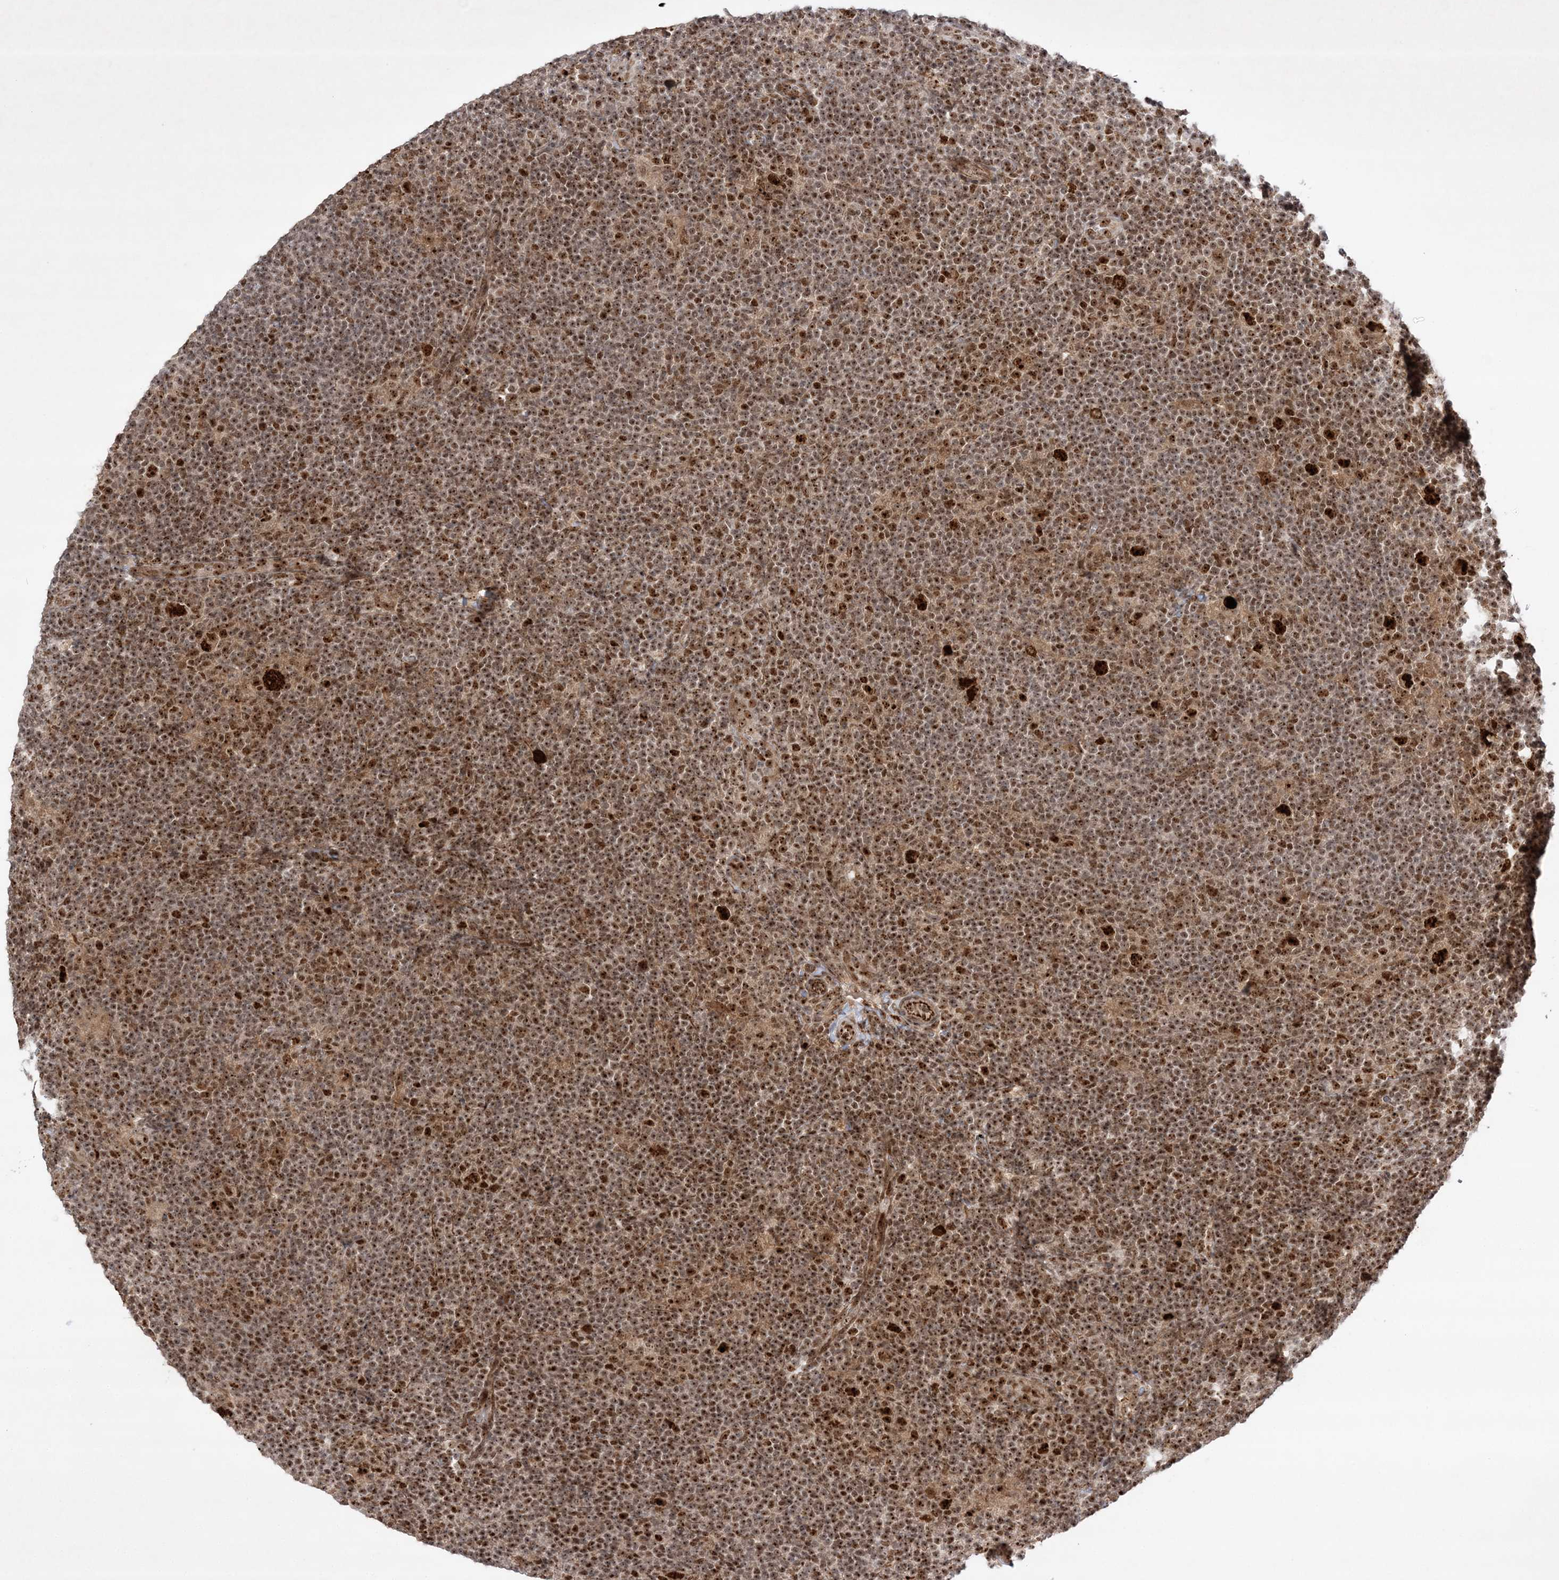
{"staining": {"intensity": "strong", "quantity": ">75%", "location": "nuclear"}, "tissue": "lymphoma", "cell_type": "Tumor cells", "image_type": "cancer", "snomed": [{"axis": "morphology", "description": "Hodgkin's disease, NOS"}, {"axis": "topography", "description": "Lymph node"}], "caption": "Brown immunohistochemical staining in human Hodgkin's disease exhibits strong nuclear expression in approximately >75% of tumor cells.", "gene": "NPM3", "patient": {"sex": "female", "age": 57}}